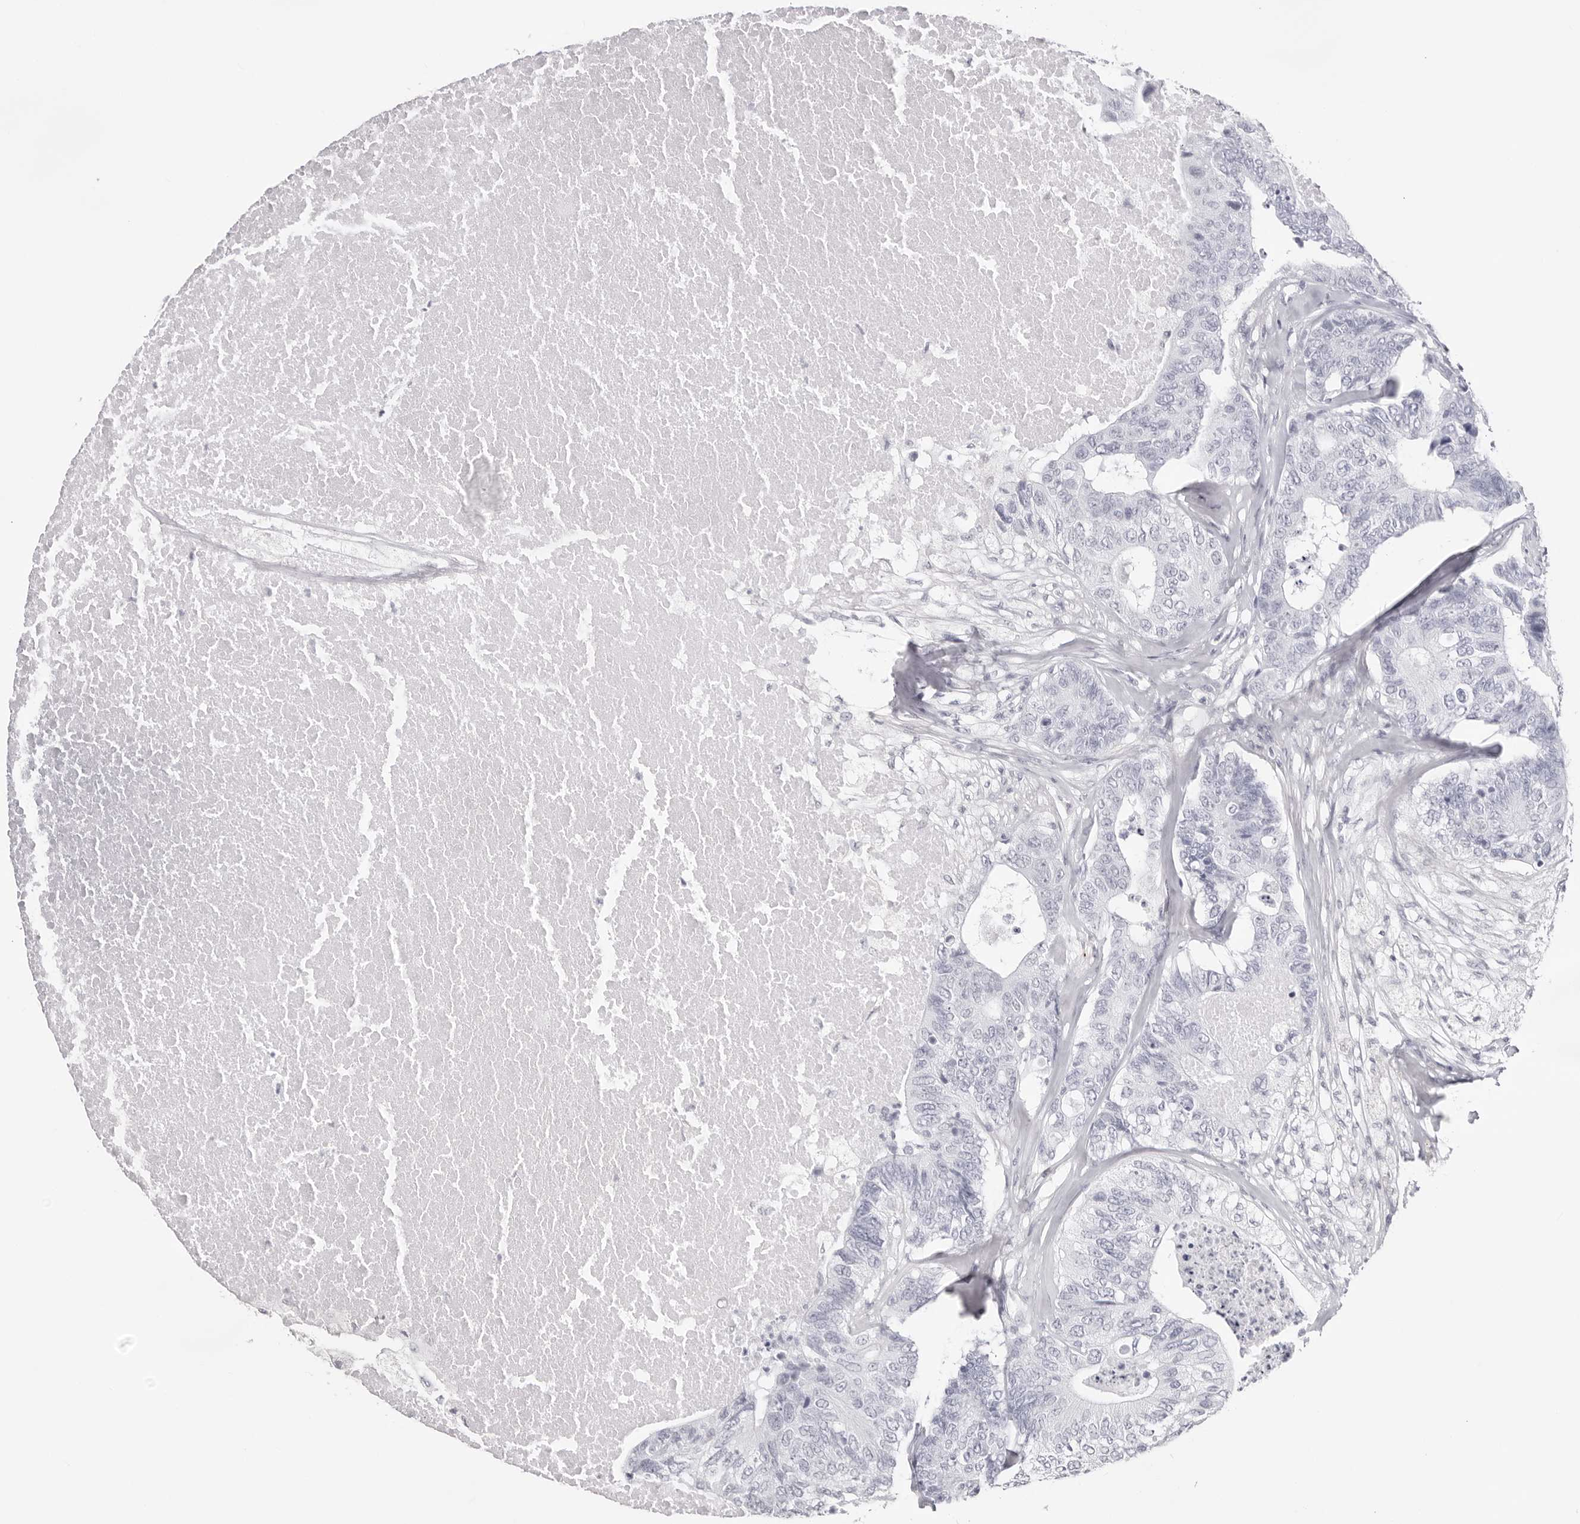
{"staining": {"intensity": "negative", "quantity": "none", "location": "none"}, "tissue": "colorectal cancer", "cell_type": "Tumor cells", "image_type": "cancer", "snomed": [{"axis": "morphology", "description": "Adenocarcinoma, NOS"}, {"axis": "topography", "description": "Colon"}], "caption": "IHC photomicrograph of colorectal cancer (adenocarcinoma) stained for a protein (brown), which demonstrates no expression in tumor cells. The staining was performed using DAB to visualize the protein expression in brown, while the nuclei were stained in blue with hematoxylin (Magnification: 20x).", "gene": "INSL3", "patient": {"sex": "female", "age": 67}}